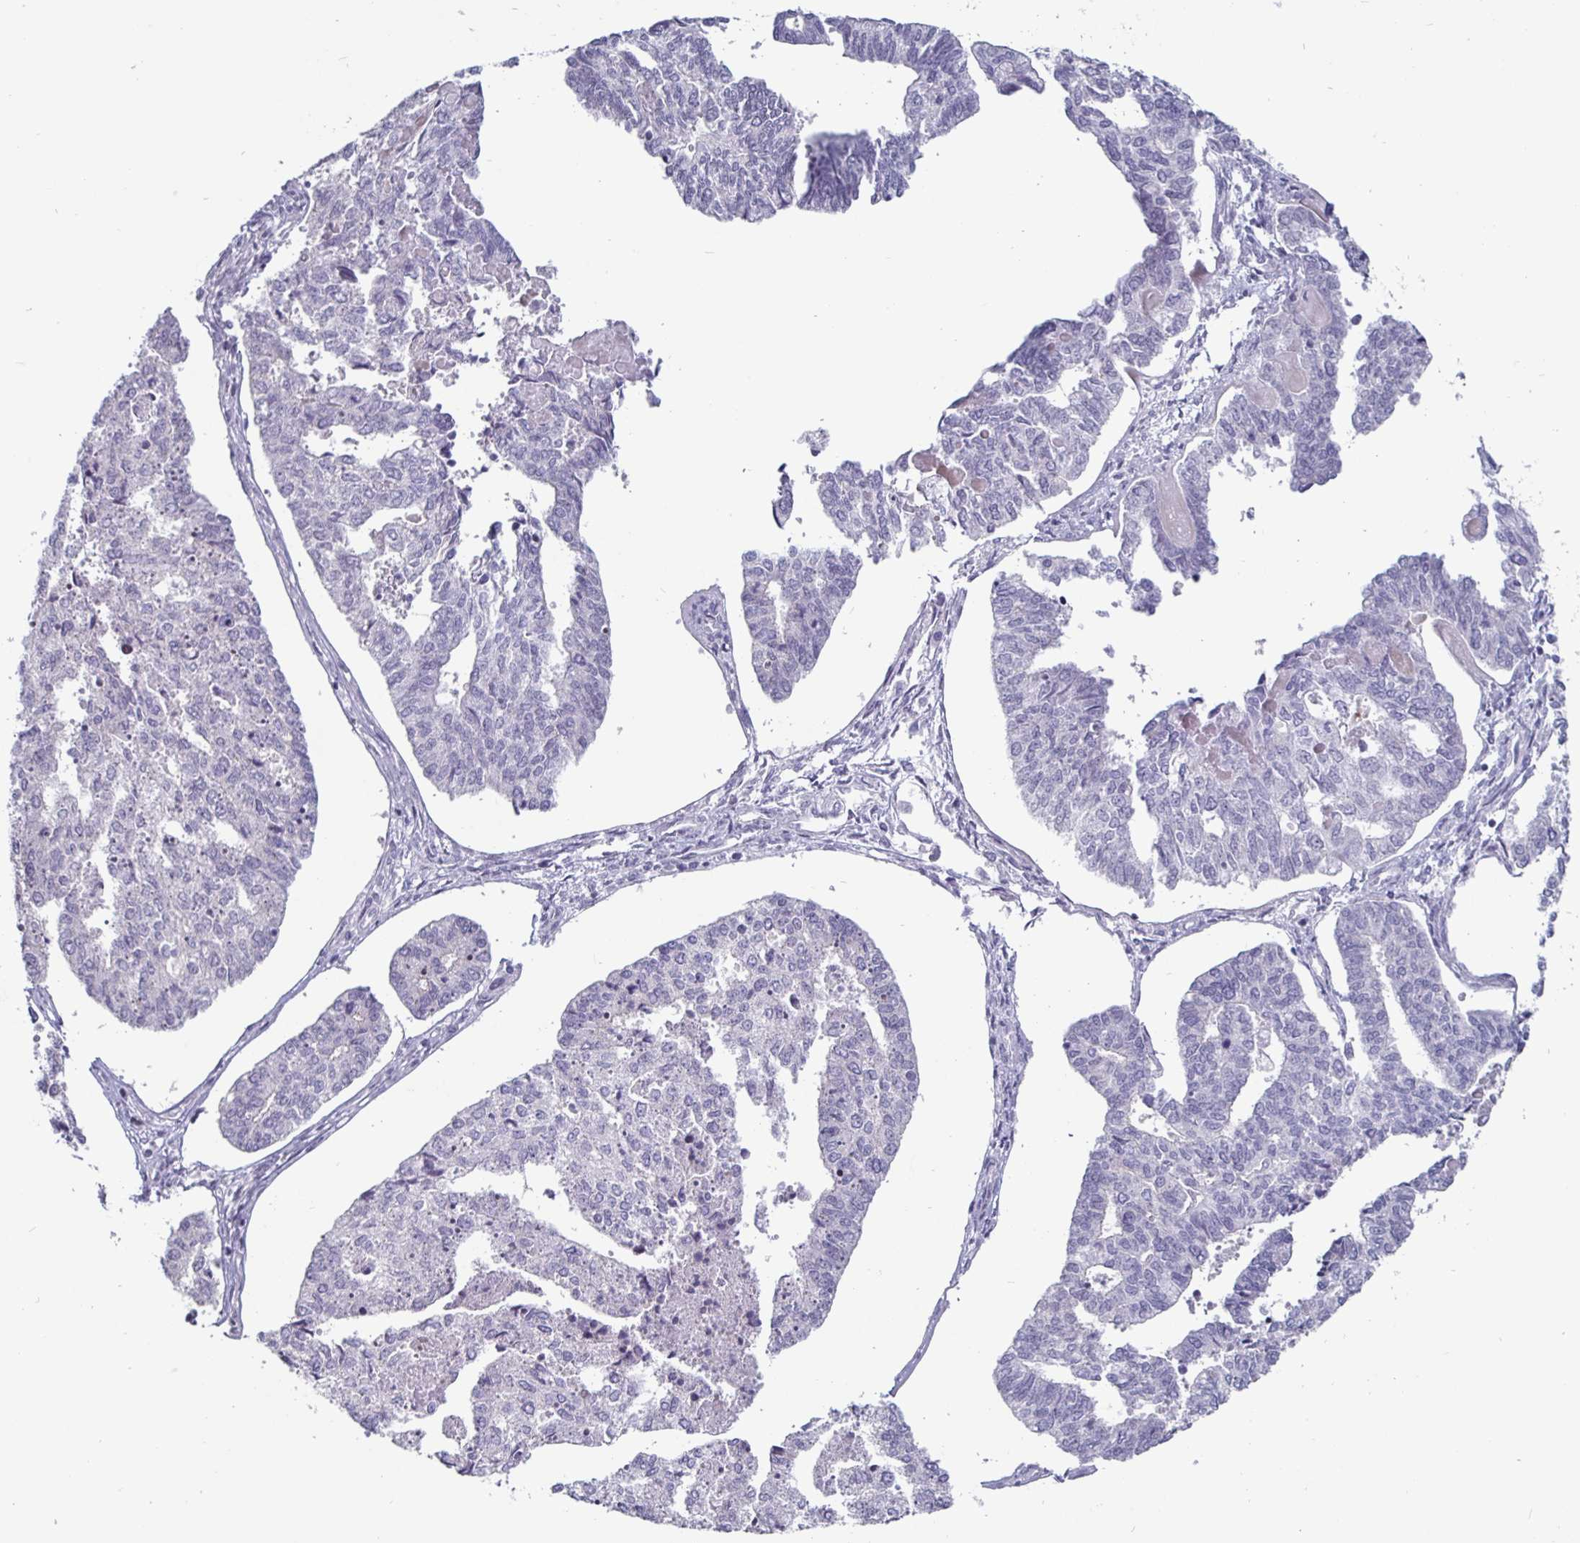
{"staining": {"intensity": "negative", "quantity": "none", "location": "none"}, "tissue": "endometrial cancer", "cell_type": "Tumor cells", "image_type": "cancer", "snomed": [{"axis": "morphology", "description": "Adenocarcinoma, NOS"}, {"axis": "topography", "description": "Endometrium"}], "caption": "Adenocarcinoma (endometrial) stained for a protein using immunohistochemistry (IHC) reveals no expression tumor cells.", "gene": "OOSP2", "patient": {"sex": "female", "age": 73}}